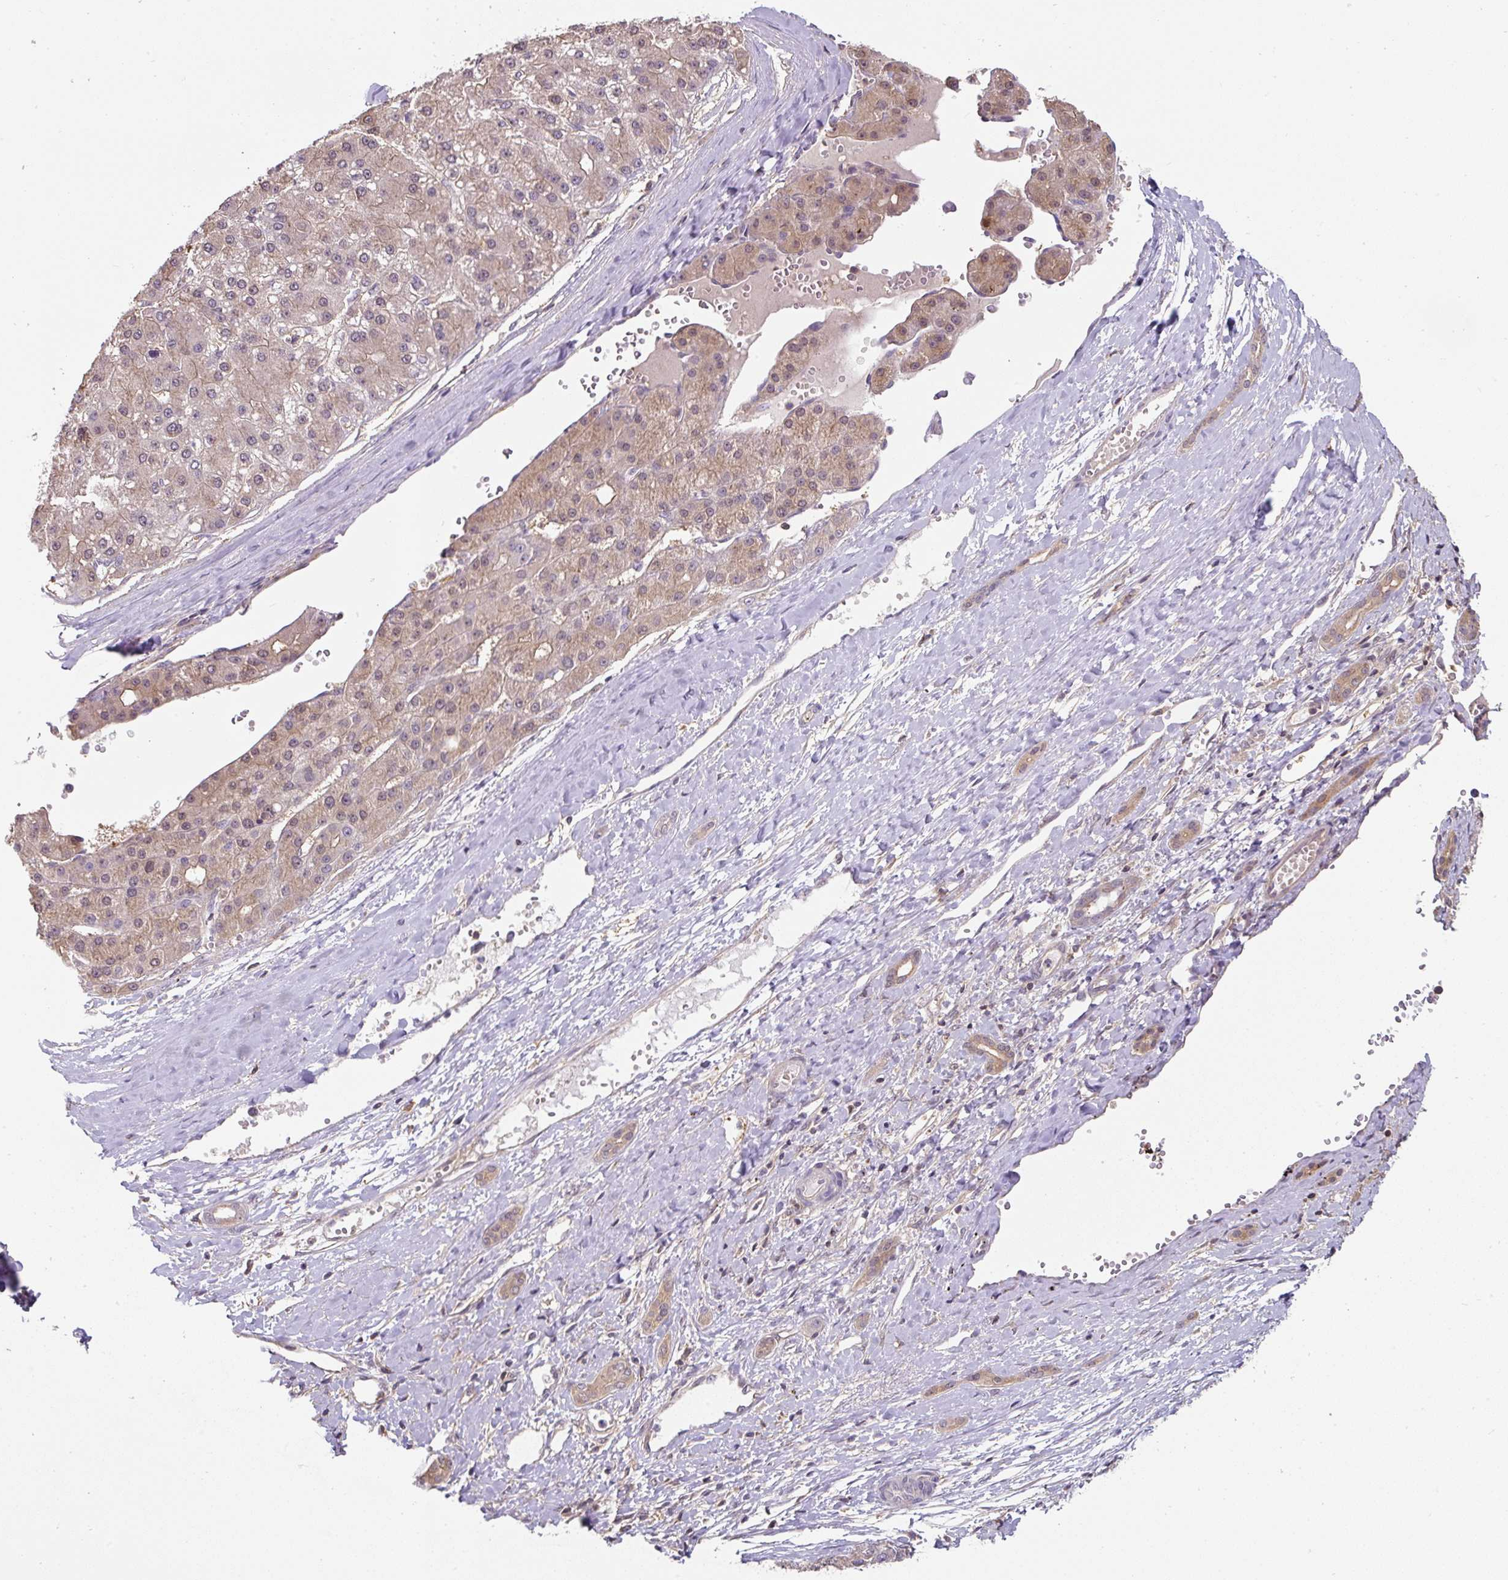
{"staining": {"intensity": "moderate", "quantity": ">75%", "location": "cytoplasmic/membranous,nuclear"}, "tissue": "liver cancer", "cell_type": "Tumor cells", "image_type": "cancer", "snomed": [{"axis": "morphology", "description": "Carcinoma, Hepatocellular, NOS"}, {"axis": "topography", "description": "Liver"}], "caption": "Liver cancer stained with a brown dye shows moderate cytoplasmic/membranous and nuclear positive positivity in about >75% of tumor cells.", "gene": "ST13", "patient": {"sex": "male", "age": 67}}